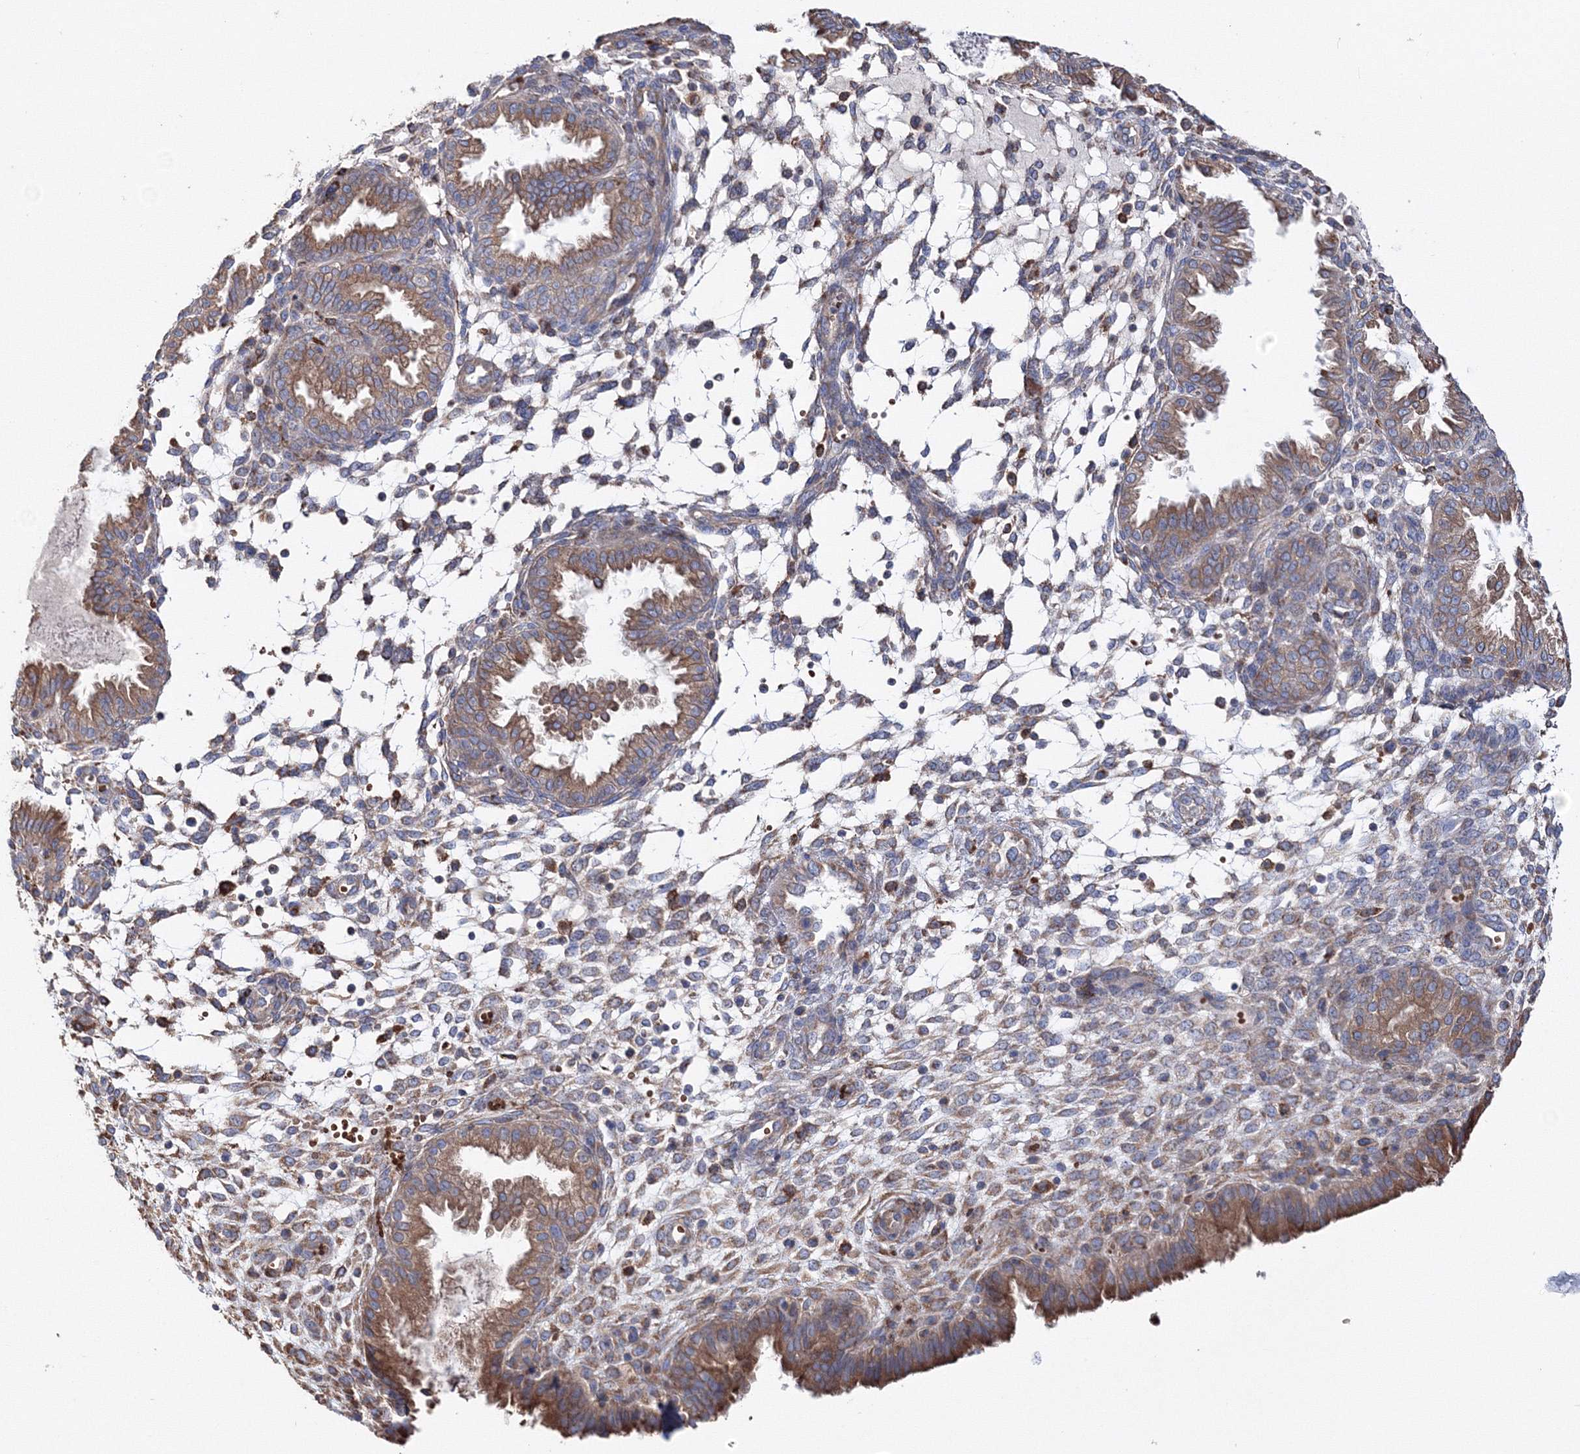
{"staining": {"intensity": "negative", "quantity": "none", "location": "none"}, "tissue": "endometrium", "cell_type": "Cells in endometrial stroma", "image_type": "normal", "snomed": [{"axis": "morphology", "description": "Normal tissue, NOS"}, {"axis": "topography", "description": "Endometrium"}], "caption": "The micrograph shows no significant staining in cells in endometrial stroma of endometrium. Brightfield microscopy of IHC stained with DAB (3,3'-diaminobenzidine) (brown) and hematoxylin (blue), captured at high magnification.", "gene": "VPS8", "patient": {"sex": "female", "age": 33}}